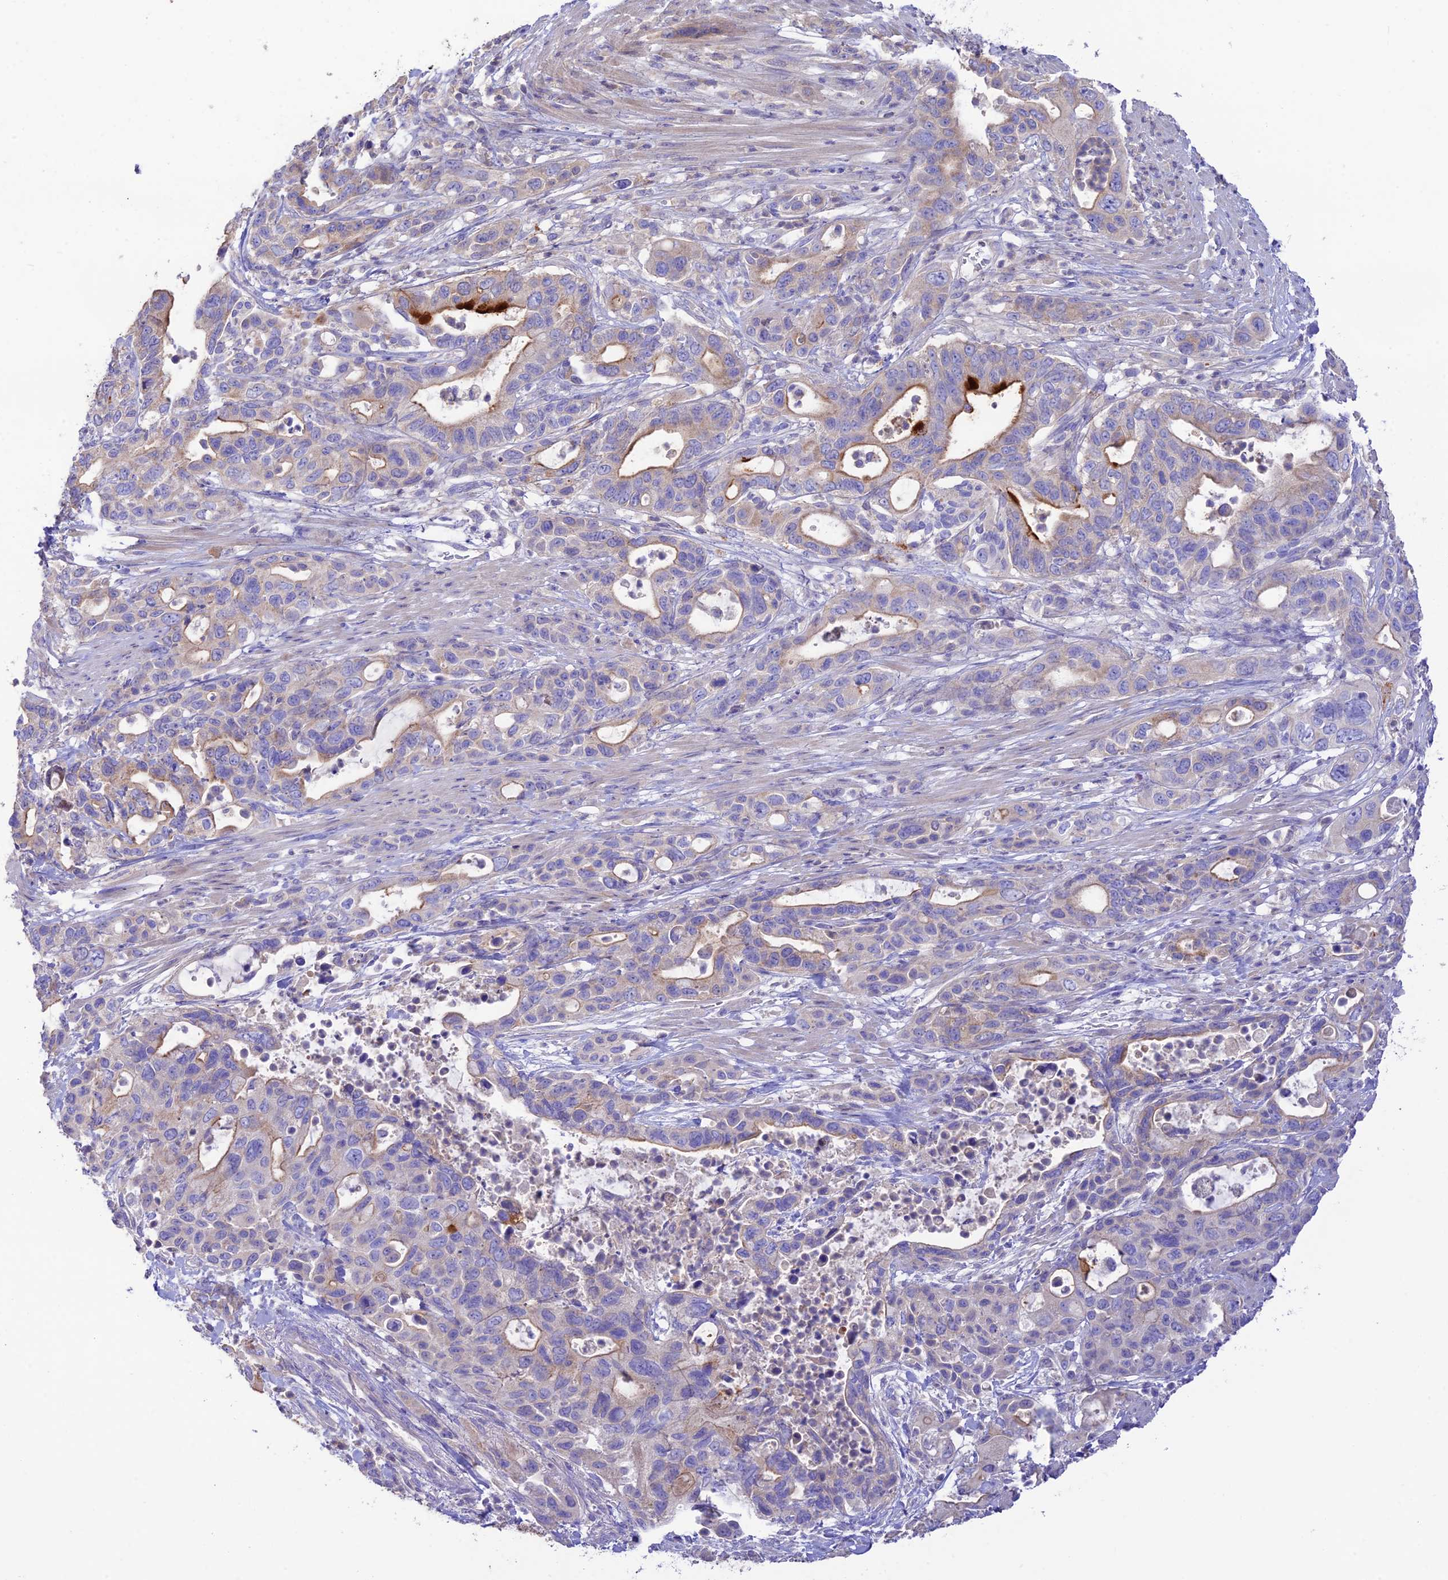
{"staining": {"intensity": "strong", "quantity": "<25%", "location": "cytoplasmic/membranous"}, "tissue": "pancreatic cancer", "cell_type": "Tumor cells", "image_type": "cancer", "snomed": [{"axis": "morphology", "description": "Adenocarcinoma, NOS"}, {"axis": "topography", "description": "Pancreas"}], "caption": "Human adenocarcinoma (pancreatic) stained with a protein marker reveals strong staining in tumor cells.", "gene": "NLRP9", "patient": {"sex": "female", "age": 71}}